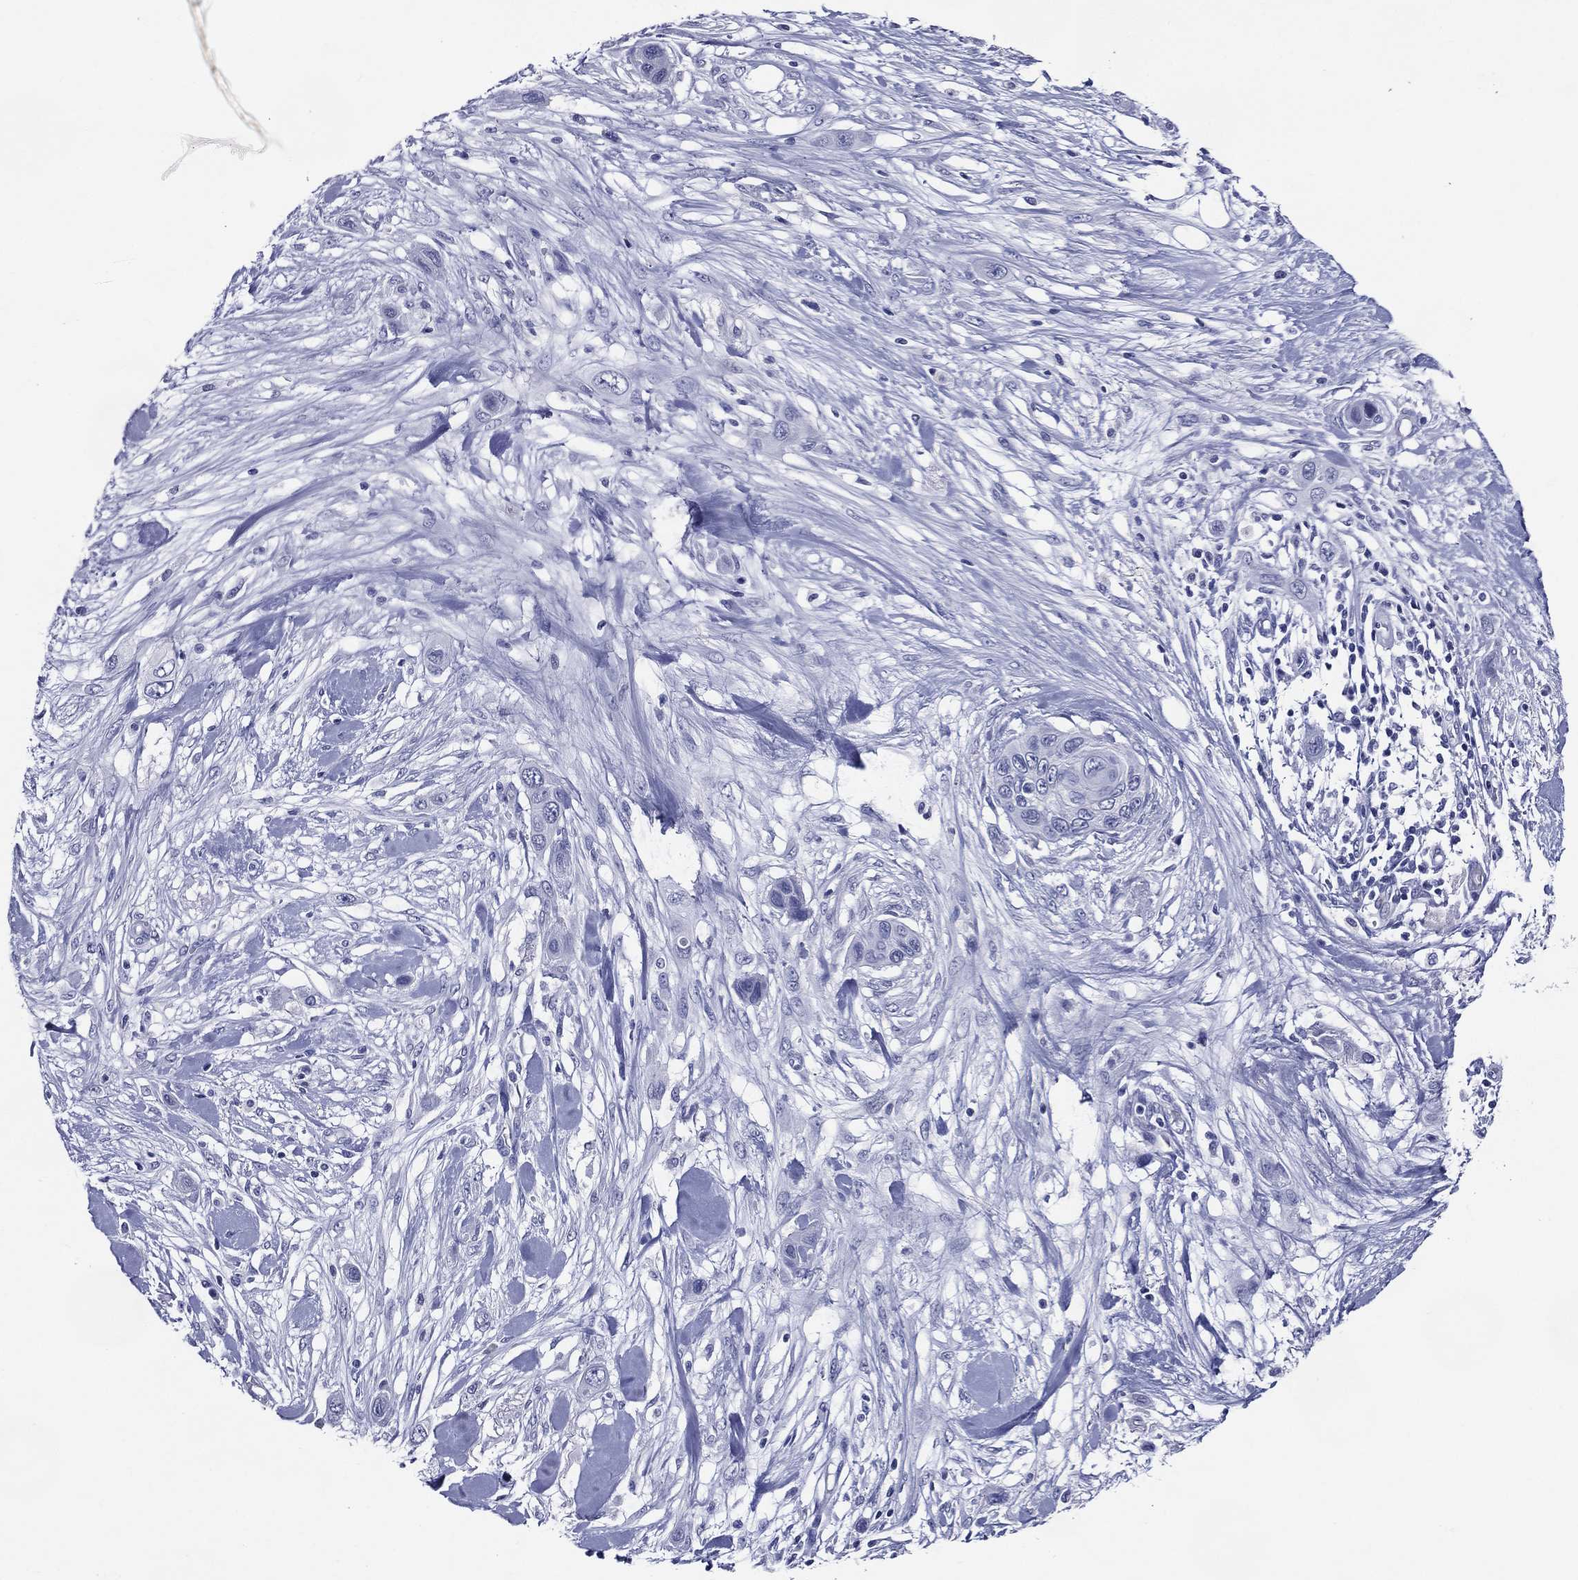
{"staining": {"intensity": "negative", "quantity": "none", "location": "none"}, "tissue": "skin cancer", "cell_type": "Tumor cells", "image_type": "cancer", "snomed": [{"axis": "morphology", "description": "Squamous cell carcinoma, NOS"}, {"axis": "topography", "description": "Skin"}], "caption": "High magnification brightfield microscopy of skin cancer stained with DAB (3,3'-diaminobenzidine) (brown) and counterstained with hematoxylin (blue): tumor cells show no significant expression. (DAB immunohistochemistry visualized using brightfield microscopy, high magnification).", "gene": "ACE2", "patient": {"sex": "male", "age": 79}}